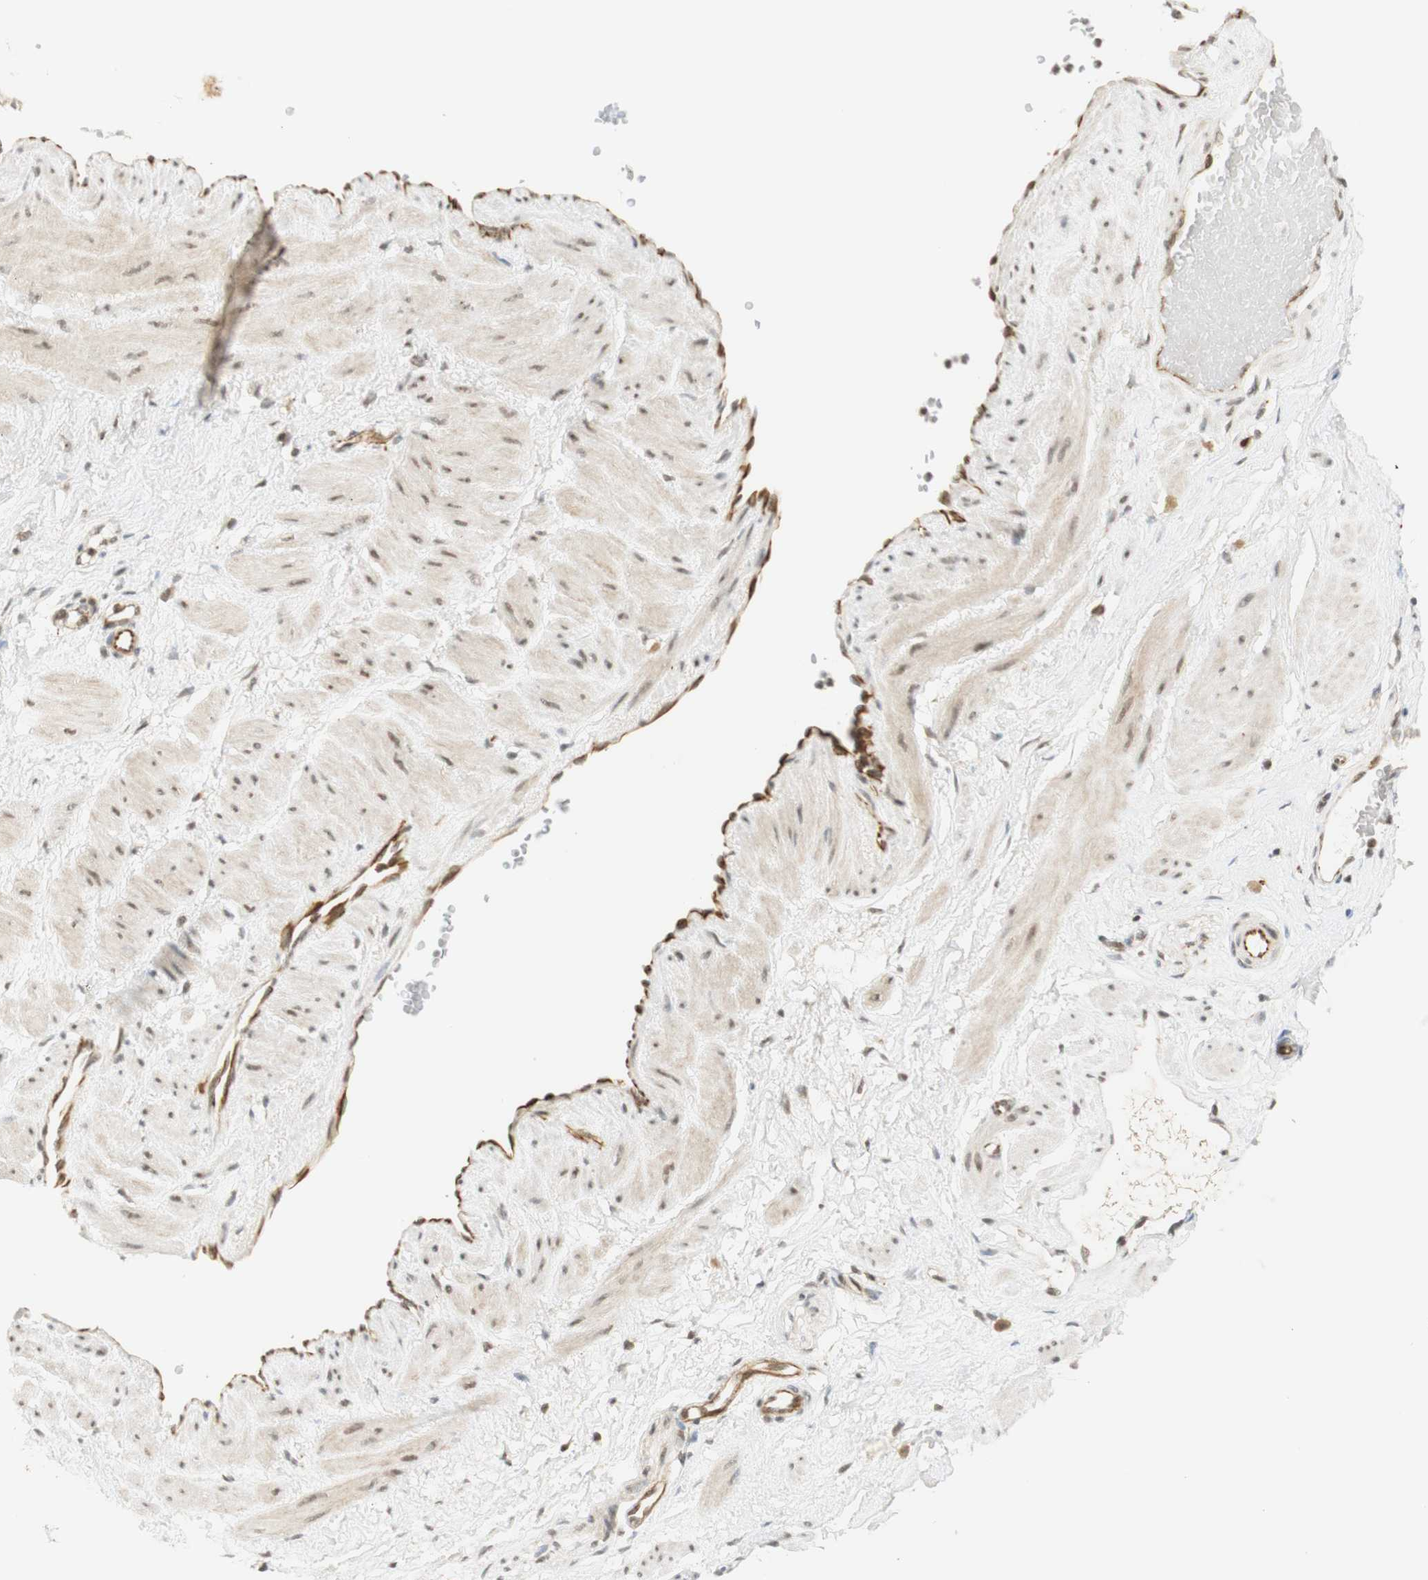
{"staining": {"intensity": "moderate", "quantity": ">75%", "location": "nuclear"}, "tissue": "adipose tissue", "cell_type": "Adipocytes", "image_type": "normal", "snomed": [{"axis": "morphology", "description": "Normal tissue, NOS"}, {"axis": "topography", "description": "Soft tissue"}, {"axis": "topography", "description": "Vascular tissue"}], "caption": "The photomicrograph shows immunohistochemical staining of benign adipose tissue. There is moderate nuclear staining is present in about >75% of adipocytes.", "gene": "IRF1", "patient": {"sex": "female", "age": 35}}